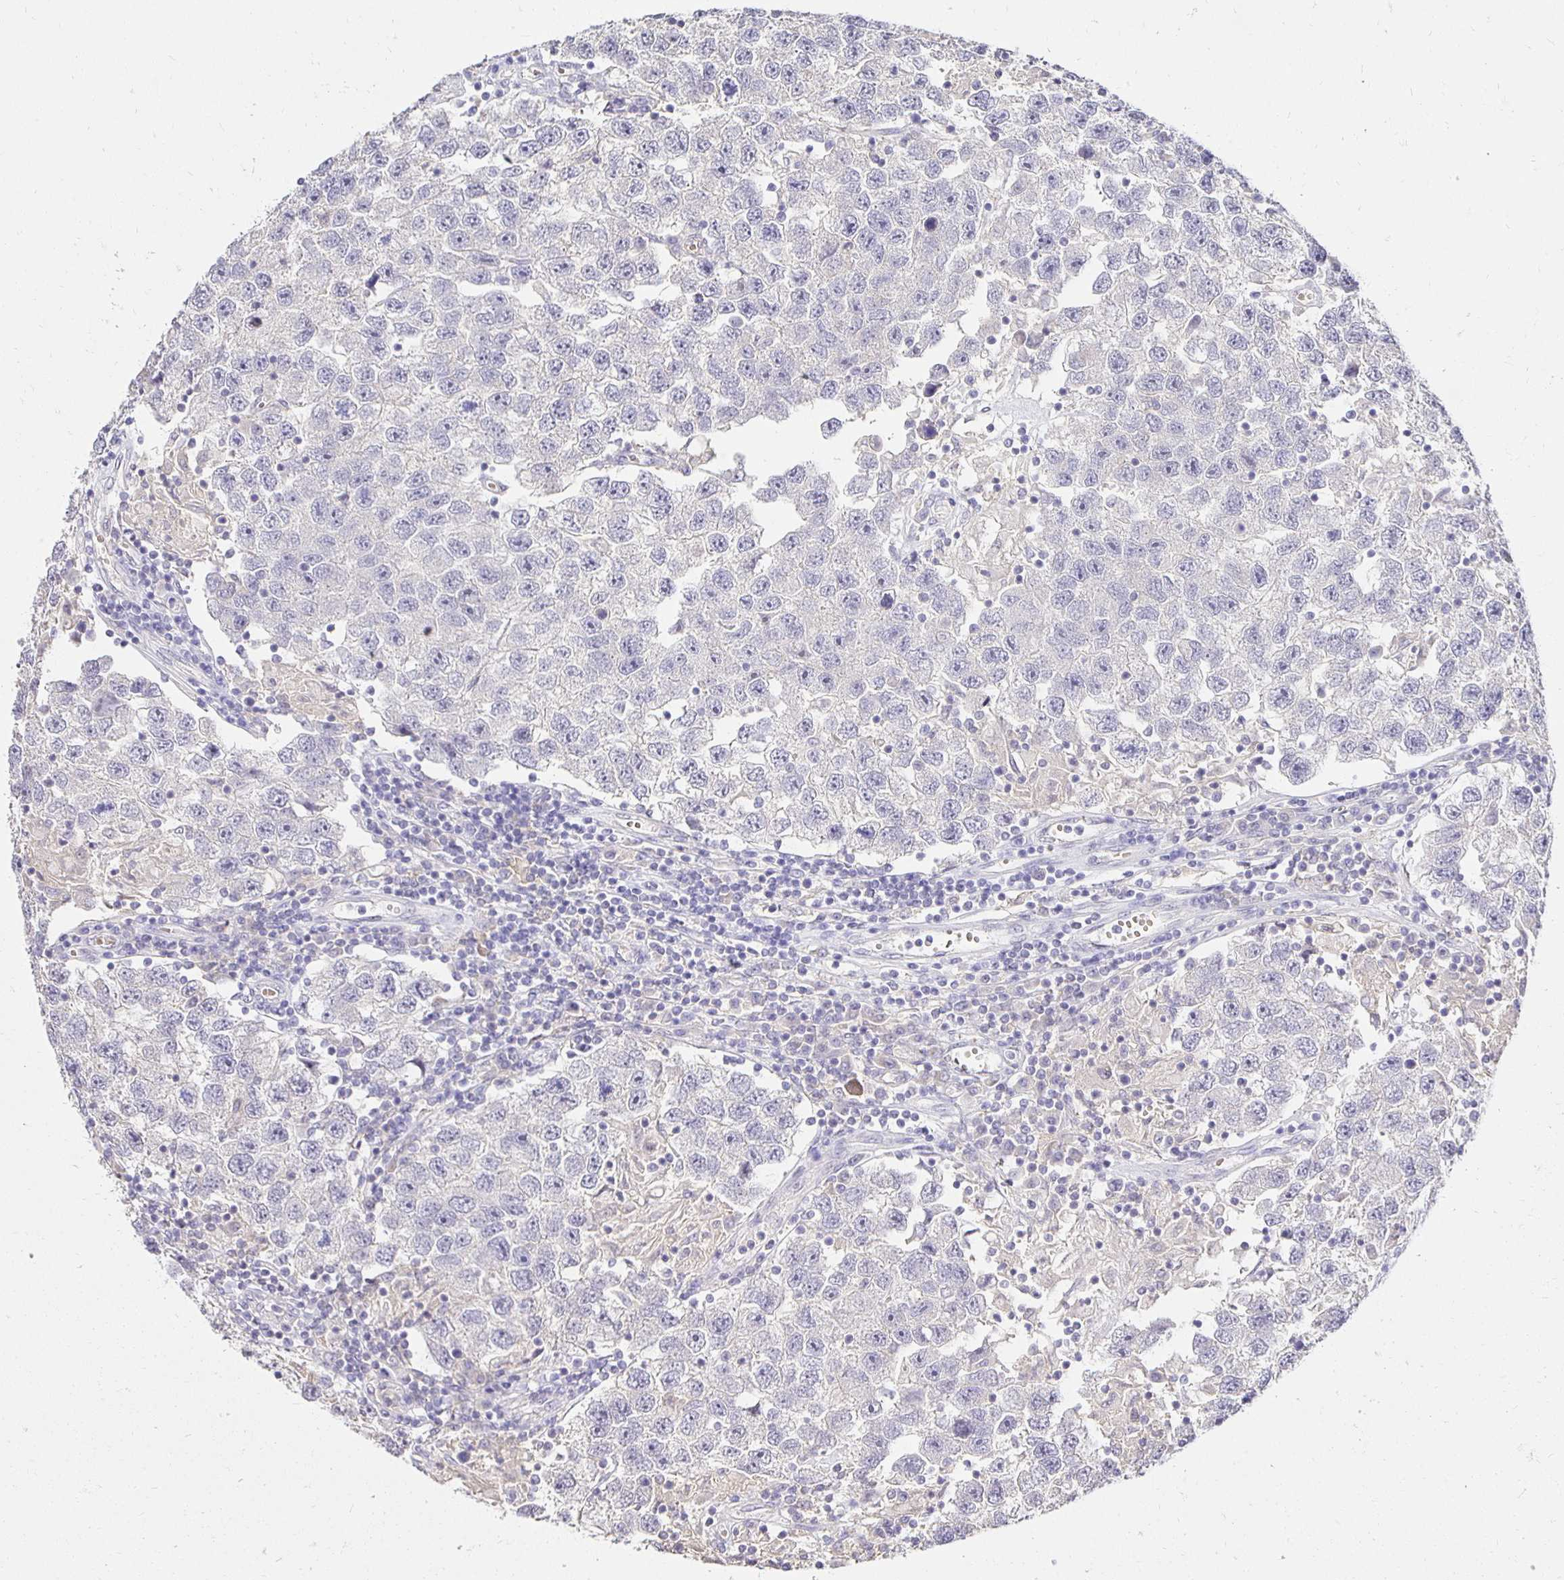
{"staining": {"intensity": "negative", "quantity": "none", "location": "none"}, "tissue": "testis cancer", "cell_type": "Tumor cells", "image_type": "cancer", "snomed": [{"axis": "morphology", "description": "Seminoma, NOS"}, {"axis": "topography", "description": "Testis"}], "caption": "Human testis seminoma stained for a protein using immunohistochemistry reveals no expression in tumor cells.", "gene": "PNPLA3", "patient": {"sex": "male", "age": 26}}